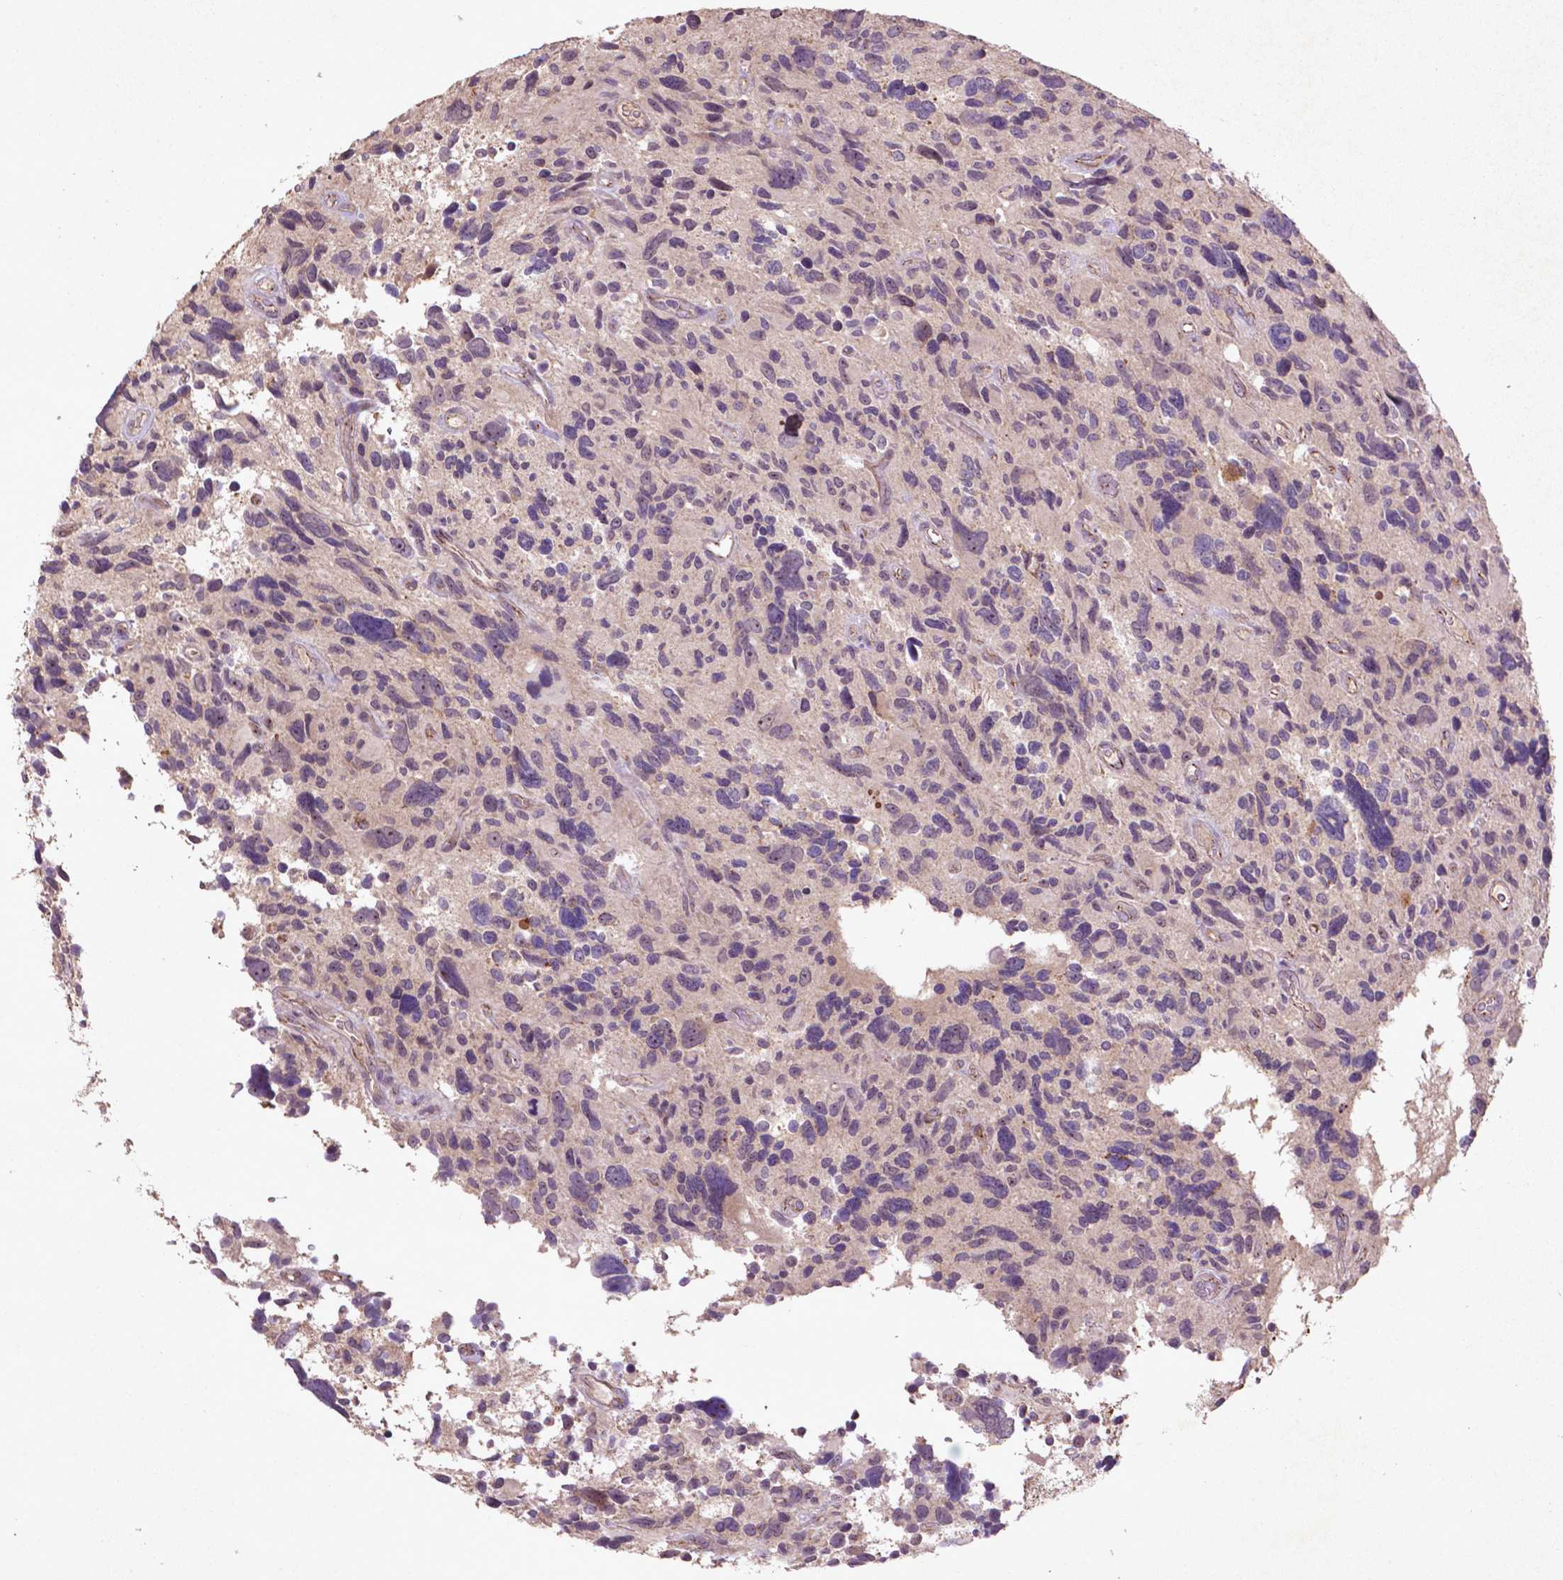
{"staining": {"intensity": "negative", "quantity": "none", "location": "none"}, "tissue": "glioma", "cell_type": "Tumor cells", "image_type": "cancer", "snomed": [{"axis": "morphology", "description": "Glioma, malignant, High grade"}, {"axis": "topography", "description": "Brain"}], "caption": "This is an immunohistochemistry (IHC) image of malignant glioma (high-grade). There is no expression in tumor cells.", "gene": "COQ2", "patient": {"sex": "male", "age": 46}}